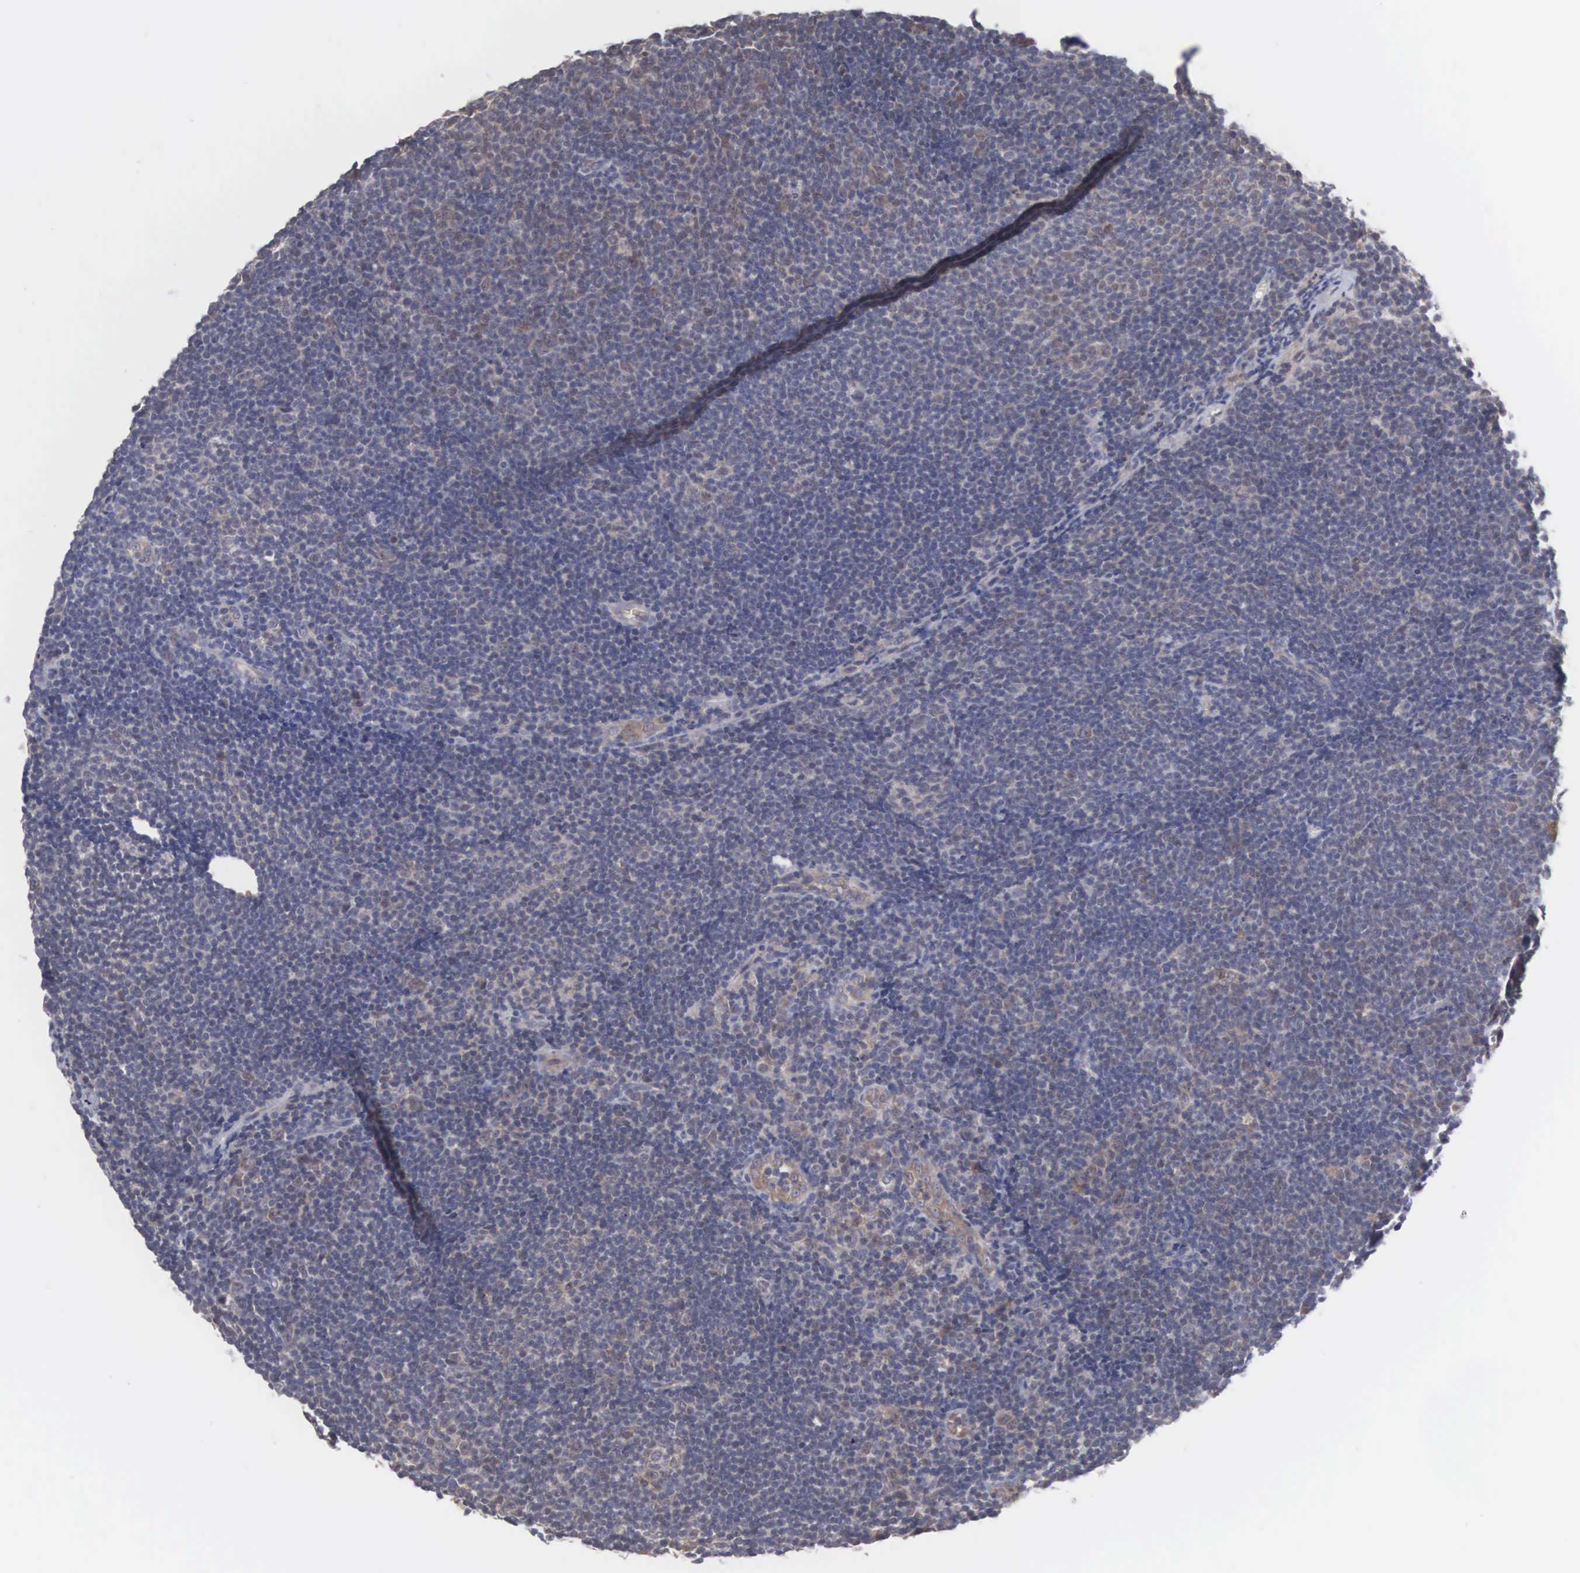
{"staining": {"intensity": "weak", "quantity": "<25%", "location": "cytoplasmic/membranous"}, "tissue": "lymphoma", "cell_type": "Tumor cells", "image_type": "cancer", "snomed": [{"axis": "morphology", "description": "Malignant lymphoma, non-Hodgkin's type, Low grade"}, {"axis": "topography", "description": "Lymph node"}], "caption": "Protein analysis of lymphoma demonstrates no significant expression in tumor cells.", "gene": "INF2", "patient": {"sex": "male", "age": 49}}